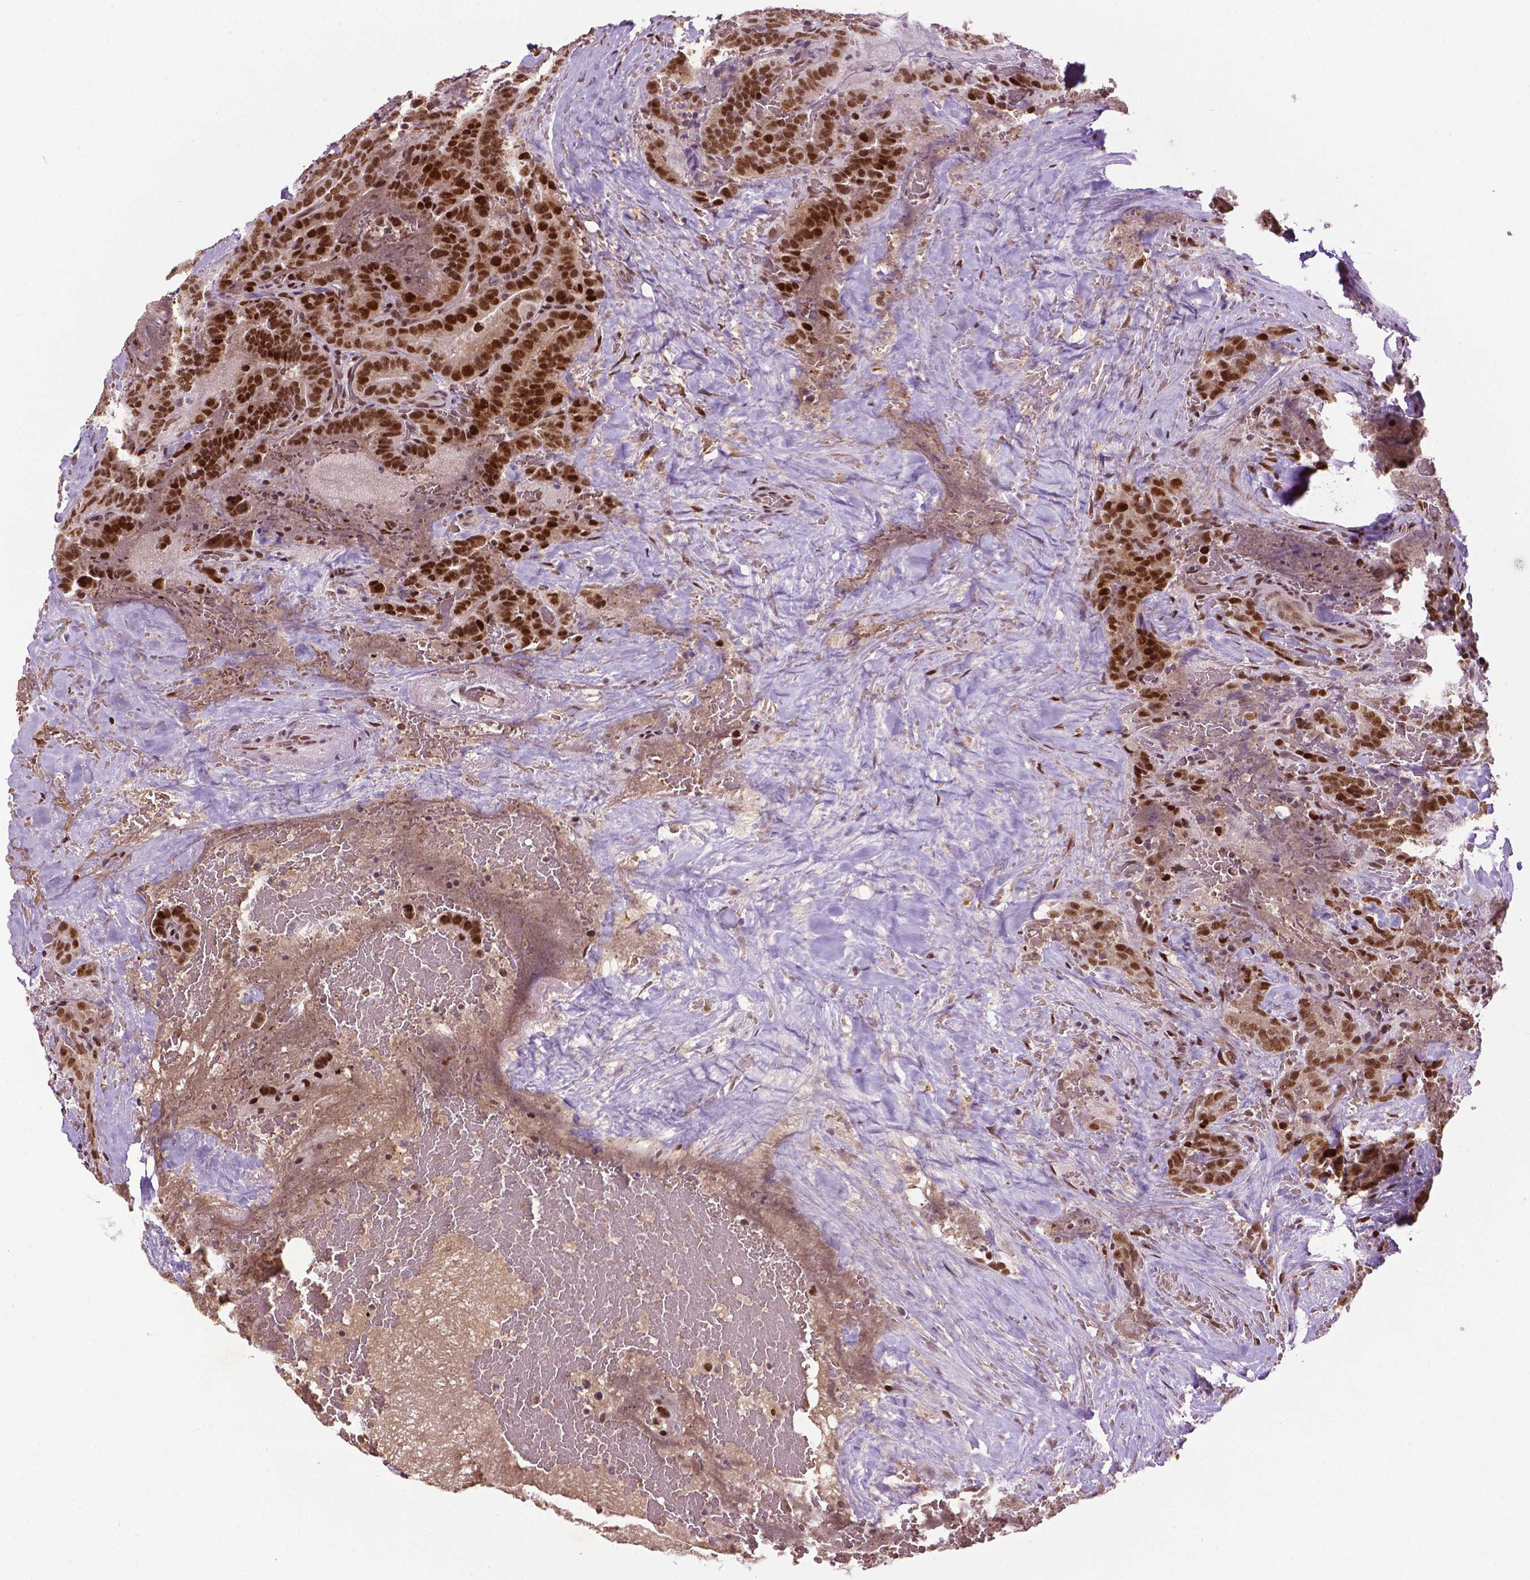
{"staining": {"intensity": "strong", "quantity": ">75%", "location": "nuclear"}, "tissue": "thyroid cancer", "cell_type": "Tumor cells", "image_type": "cancer", "snomed": [{"axis": "morphology", "description": "Papillary adenocarcinoma, NOS"}, {"axis": "topography", "description": "Thyroid gland"}], "caption": "Thyroid papillary adenocarcinoma was stained to show a protein in brown. There is high levels of strong nuclear expression in about >75% of tumor cells. The staining was performed using DAB (3,3'-diaminobenzidine) to visualize the protein expression in brown, while the nuclei were stained in blue with hematoxylin (Magnification: 20x).", "gene": "ZNF41", "patient": {"sex": "male", "age": 61}}